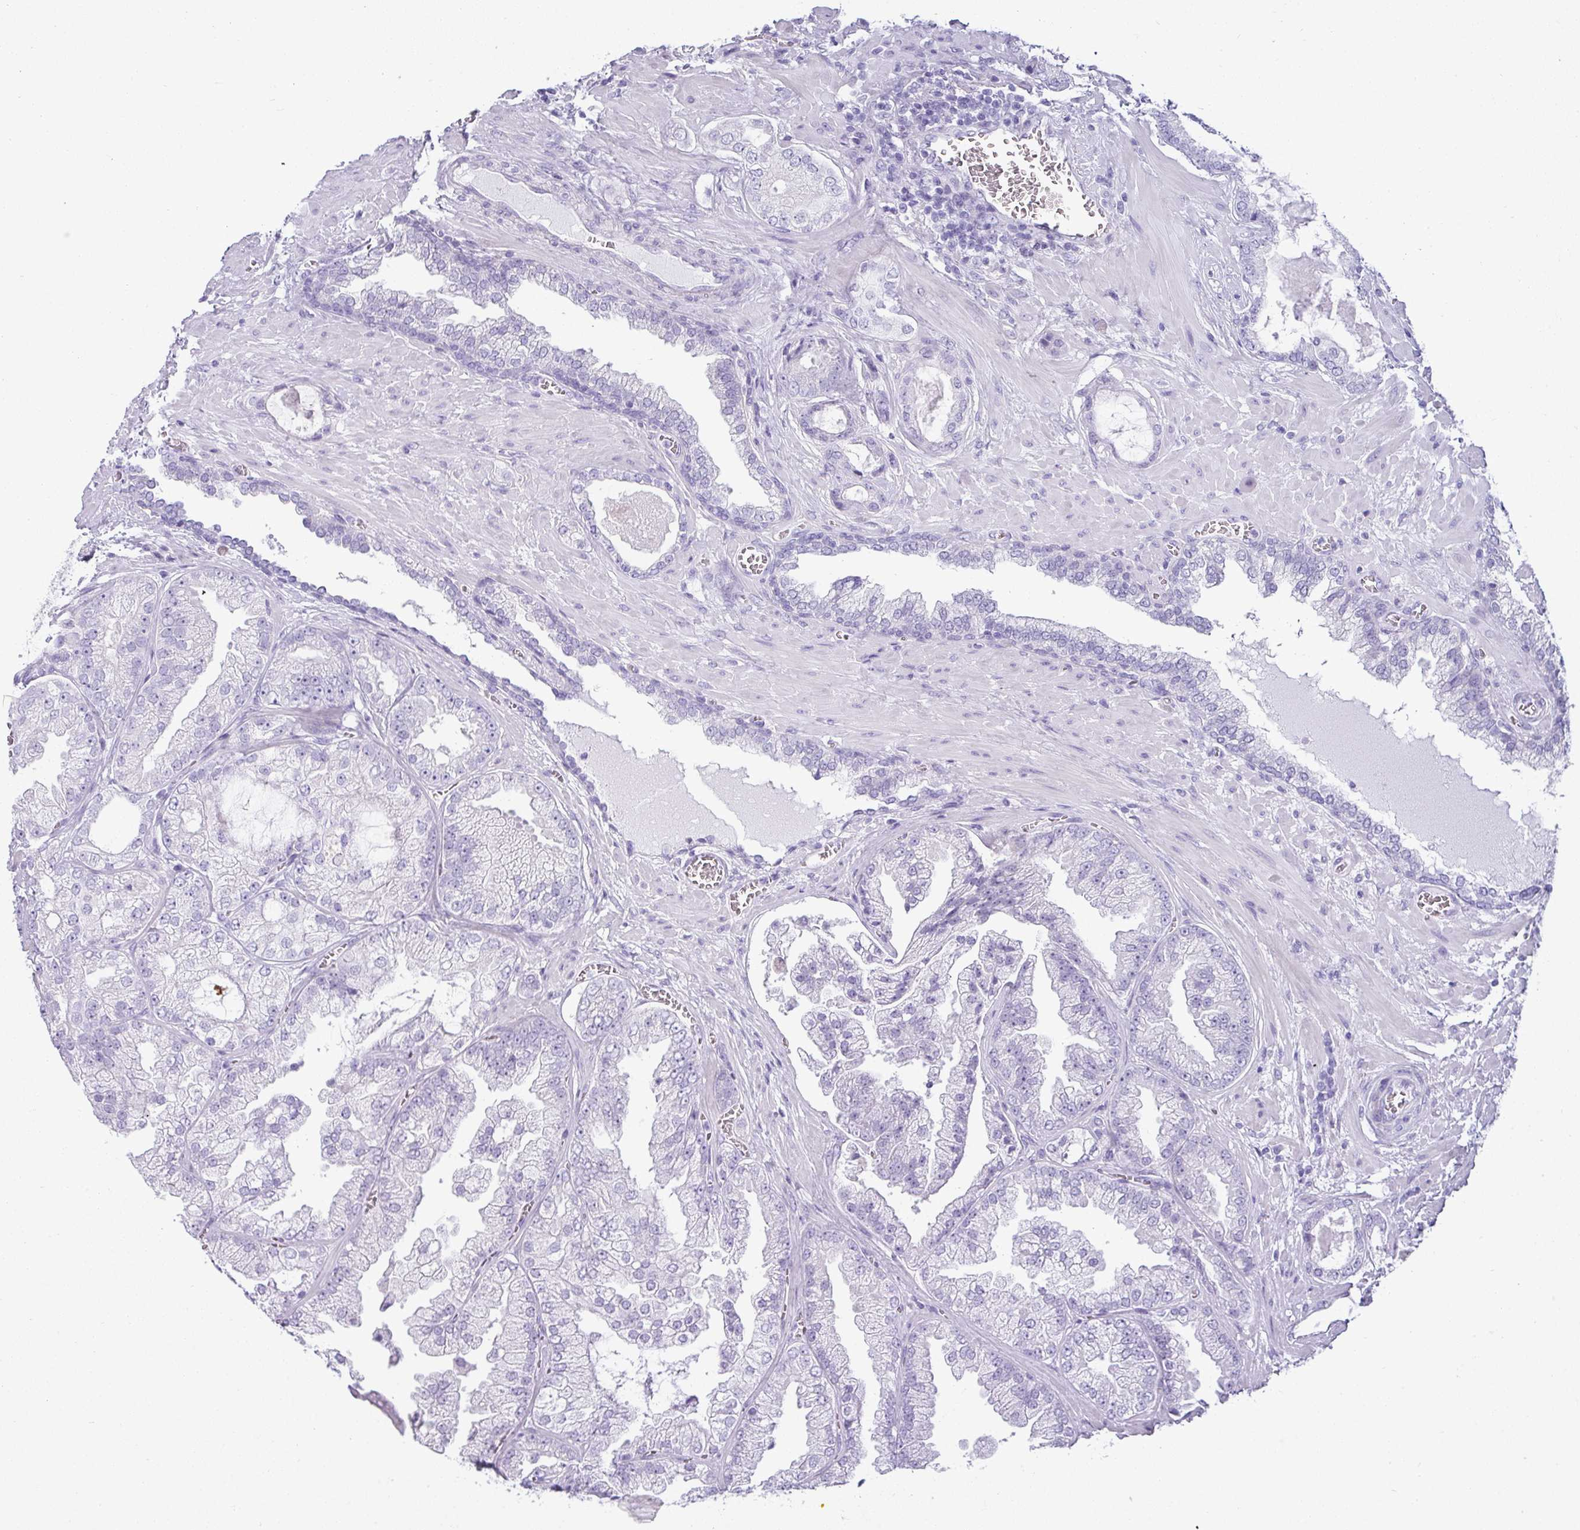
{"staining": {"intensity": "negative", "quantity": "none", "location": "none"}, "tissue": "prostate cancer", "cell_type": "Tumor cells", "image_type": "cancer", "snomed": [{"axis": "morphology", "description": "Adenocarcinoma, Low grade"}, {"axis": "topography", "description": "Prostate"}], "caption": "IHC of prostate cancer exhibits no staining in tumor cells. (Immunohistochemistry, brightfield microscopy, high magnification).", "gene": "VCY1B", "patient": {"sex": "male", "age": 57}}